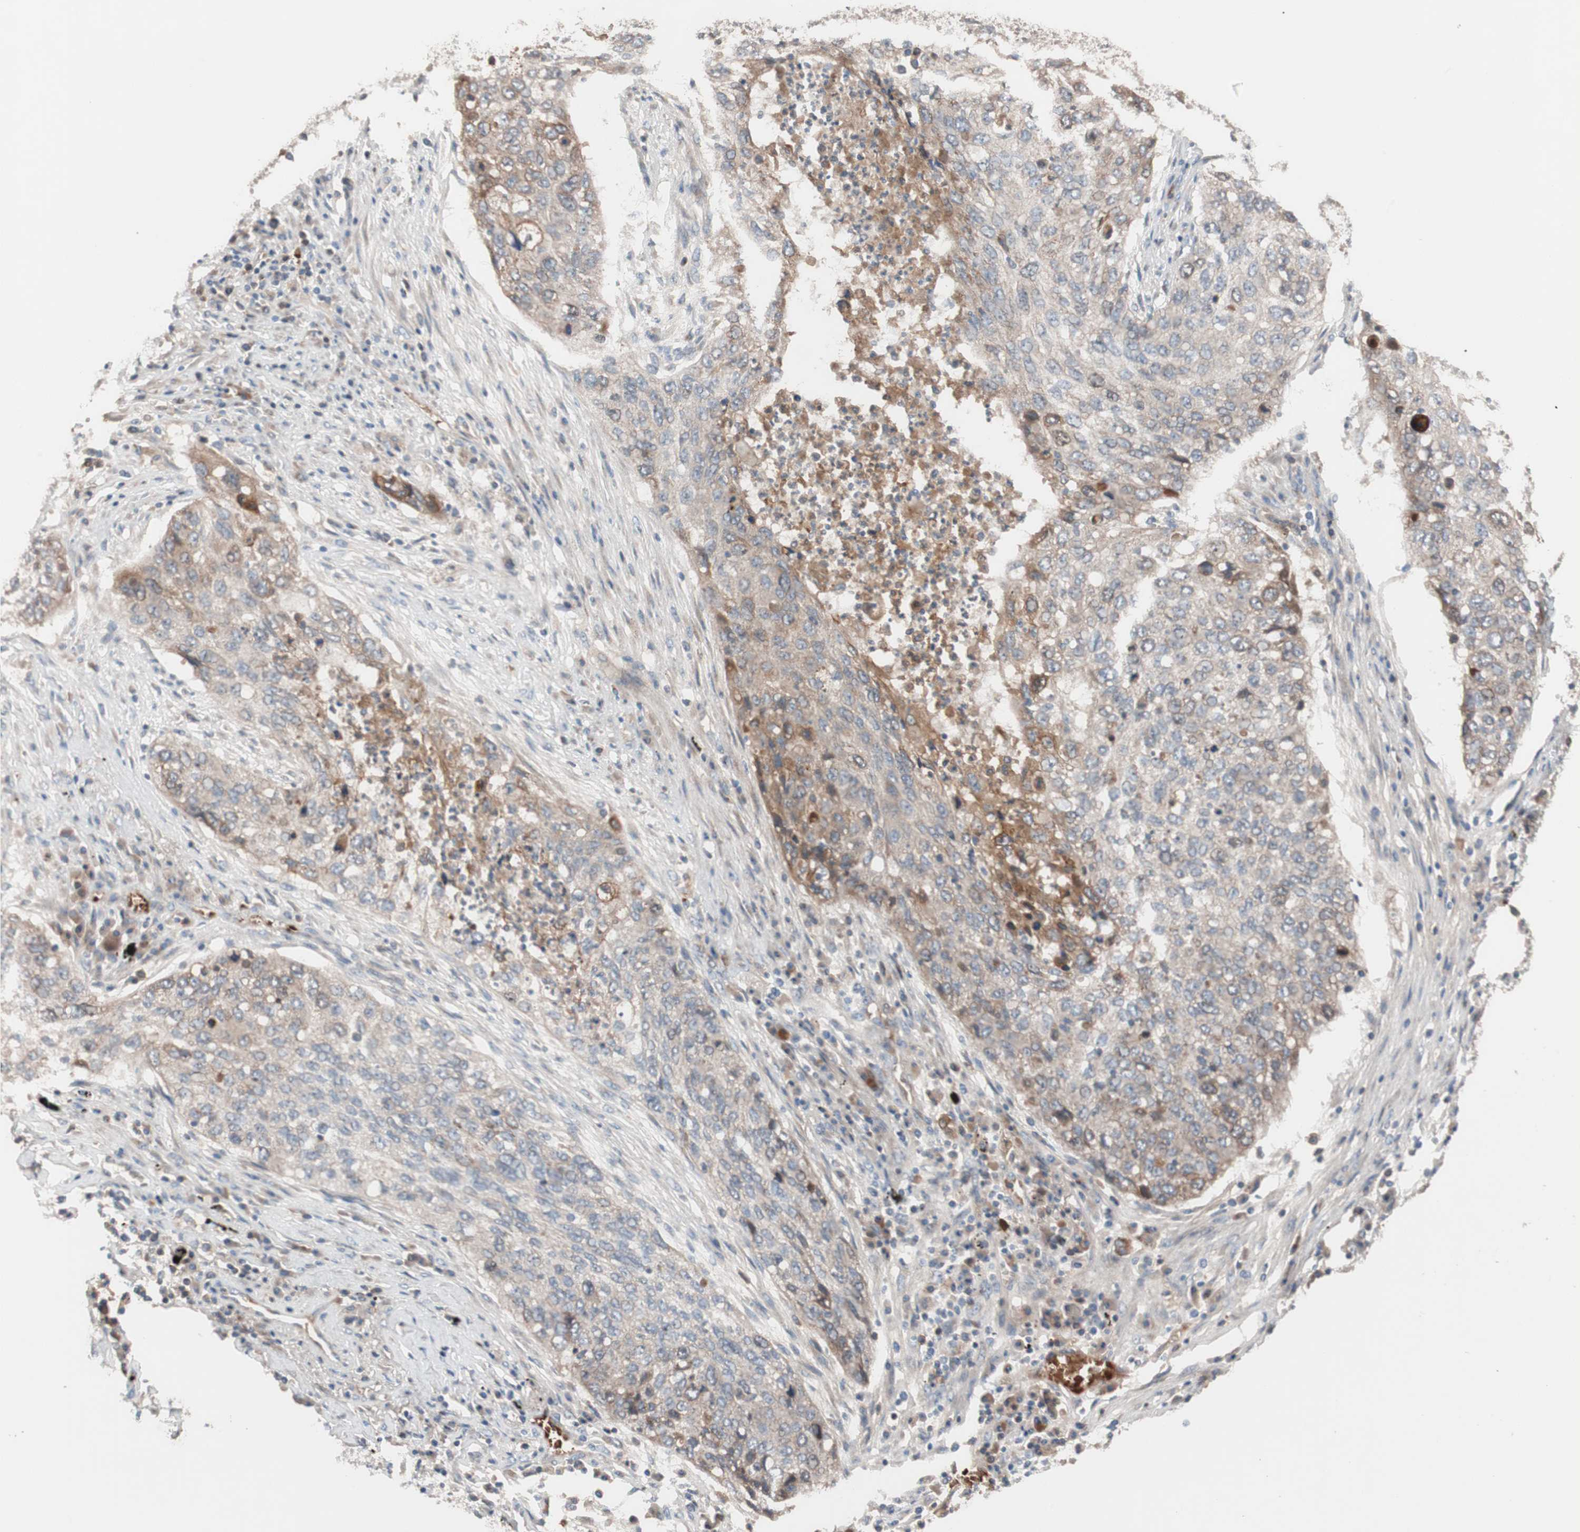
{"staining": {"intensity": "moderate", "quantity": ">75%", "location": "cytoplasmic/membranous"}, "tissue": "lung cancer", "cell_type": "Tumor cells", "image_type": "cancer", "snomed": [{"axis": "morphology", "description": "Squamous cell carcinoma, NOS"}, {"axis": "topography", "description": "Lung"}], "caption": "Lung cancer (squamous cell carcinoma) stained with DAB (3,3'-diaminobenzidine) immunohistochemistry (IHC) exhibits medium levels of moderate cytoplasmic/membranous staining in about >75% of tumor cells. (DAB (3,3'-diaminobenzidine) = brown stain, brightfield microscopy at high magnification).", "gene": "SDC4", "patient": {"sex": "female", "age": 63}}